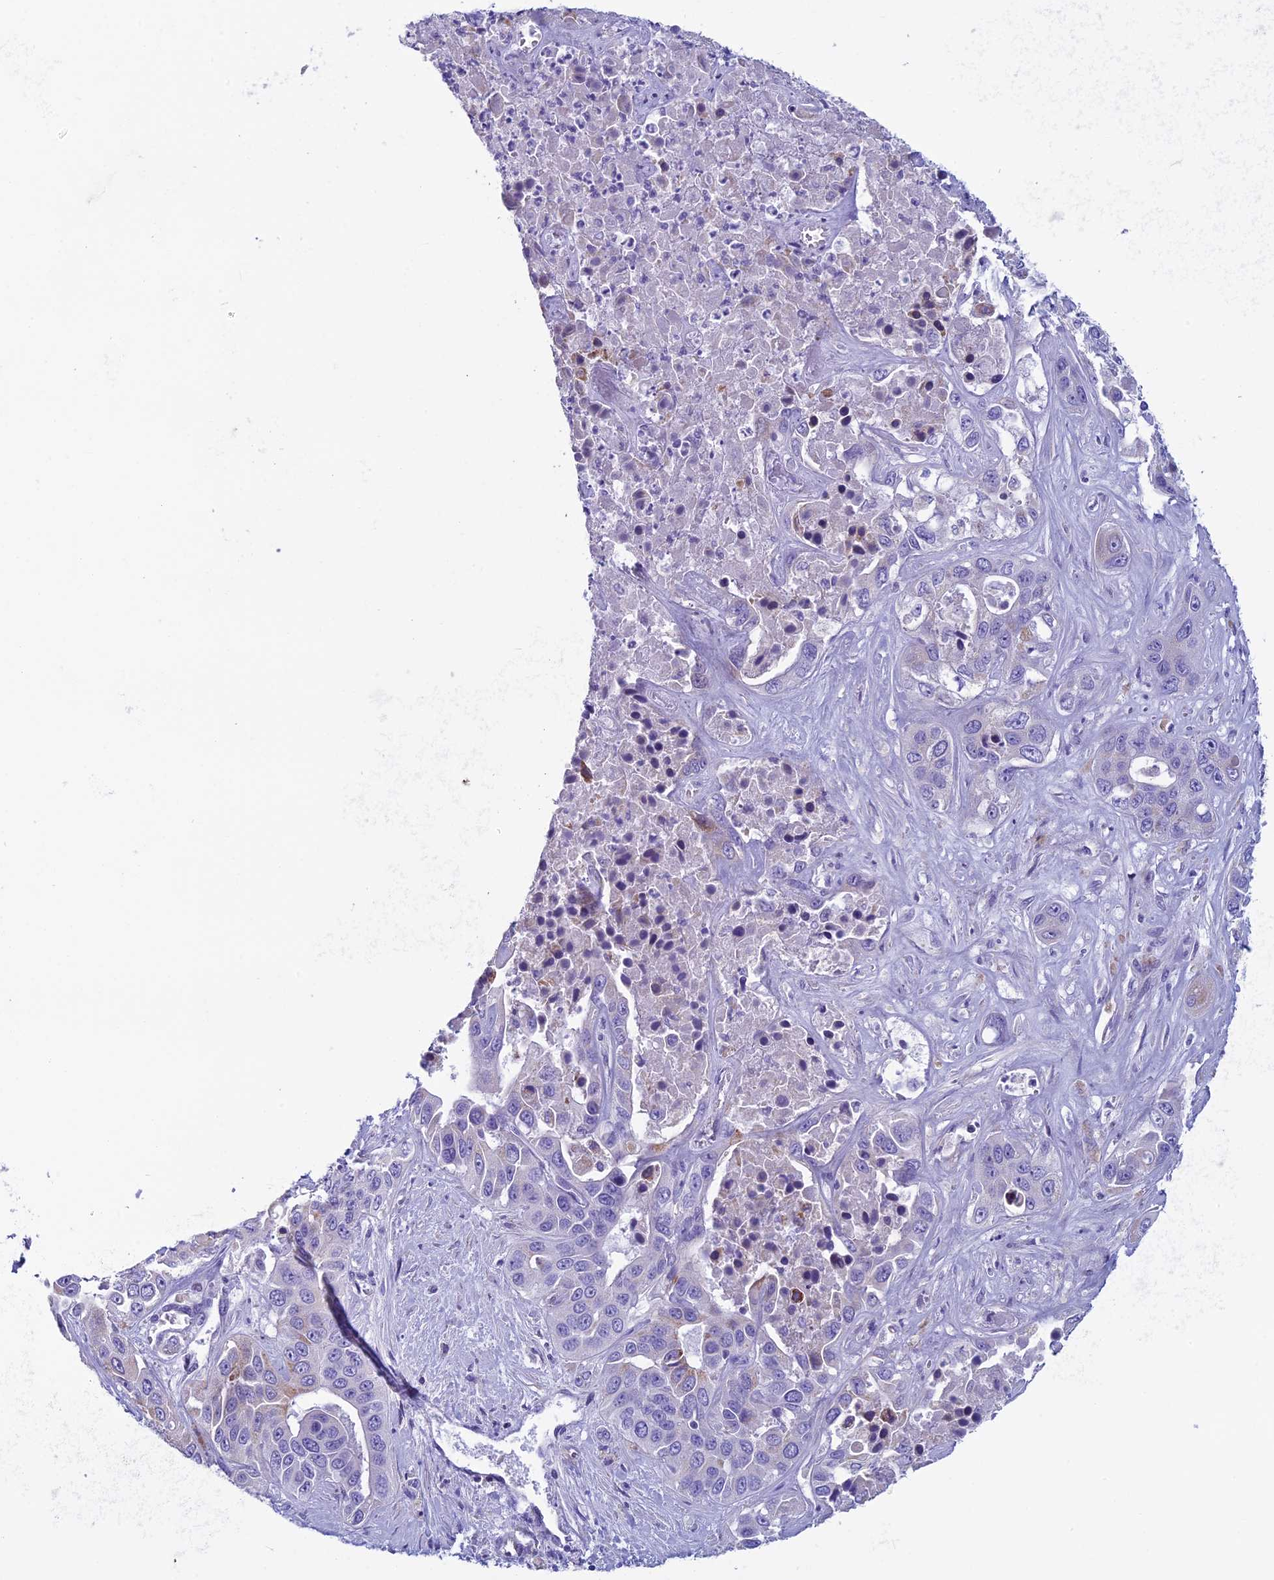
{"staining": {"intensity": "weak", "quantity": "<25%", "location": "cytoplasmic/membranous"}, "tissue": "liver cancer", "cell_type": "Tumor cells", "image_type": "cancer", "snomed": [{"axis": "morphology", "description": "Cholangiocarcinoma"}, {"axis": "topography", "description": "Liver"}], "caption": "IHC micrograph of neoplastic tissue: liver cancer (cholangiocarcinoma) stained with DAB shows no significant protein positivity in tumor cells.", "gene": "ZNF563", "patient": {"sex": "female", "age": 52}}